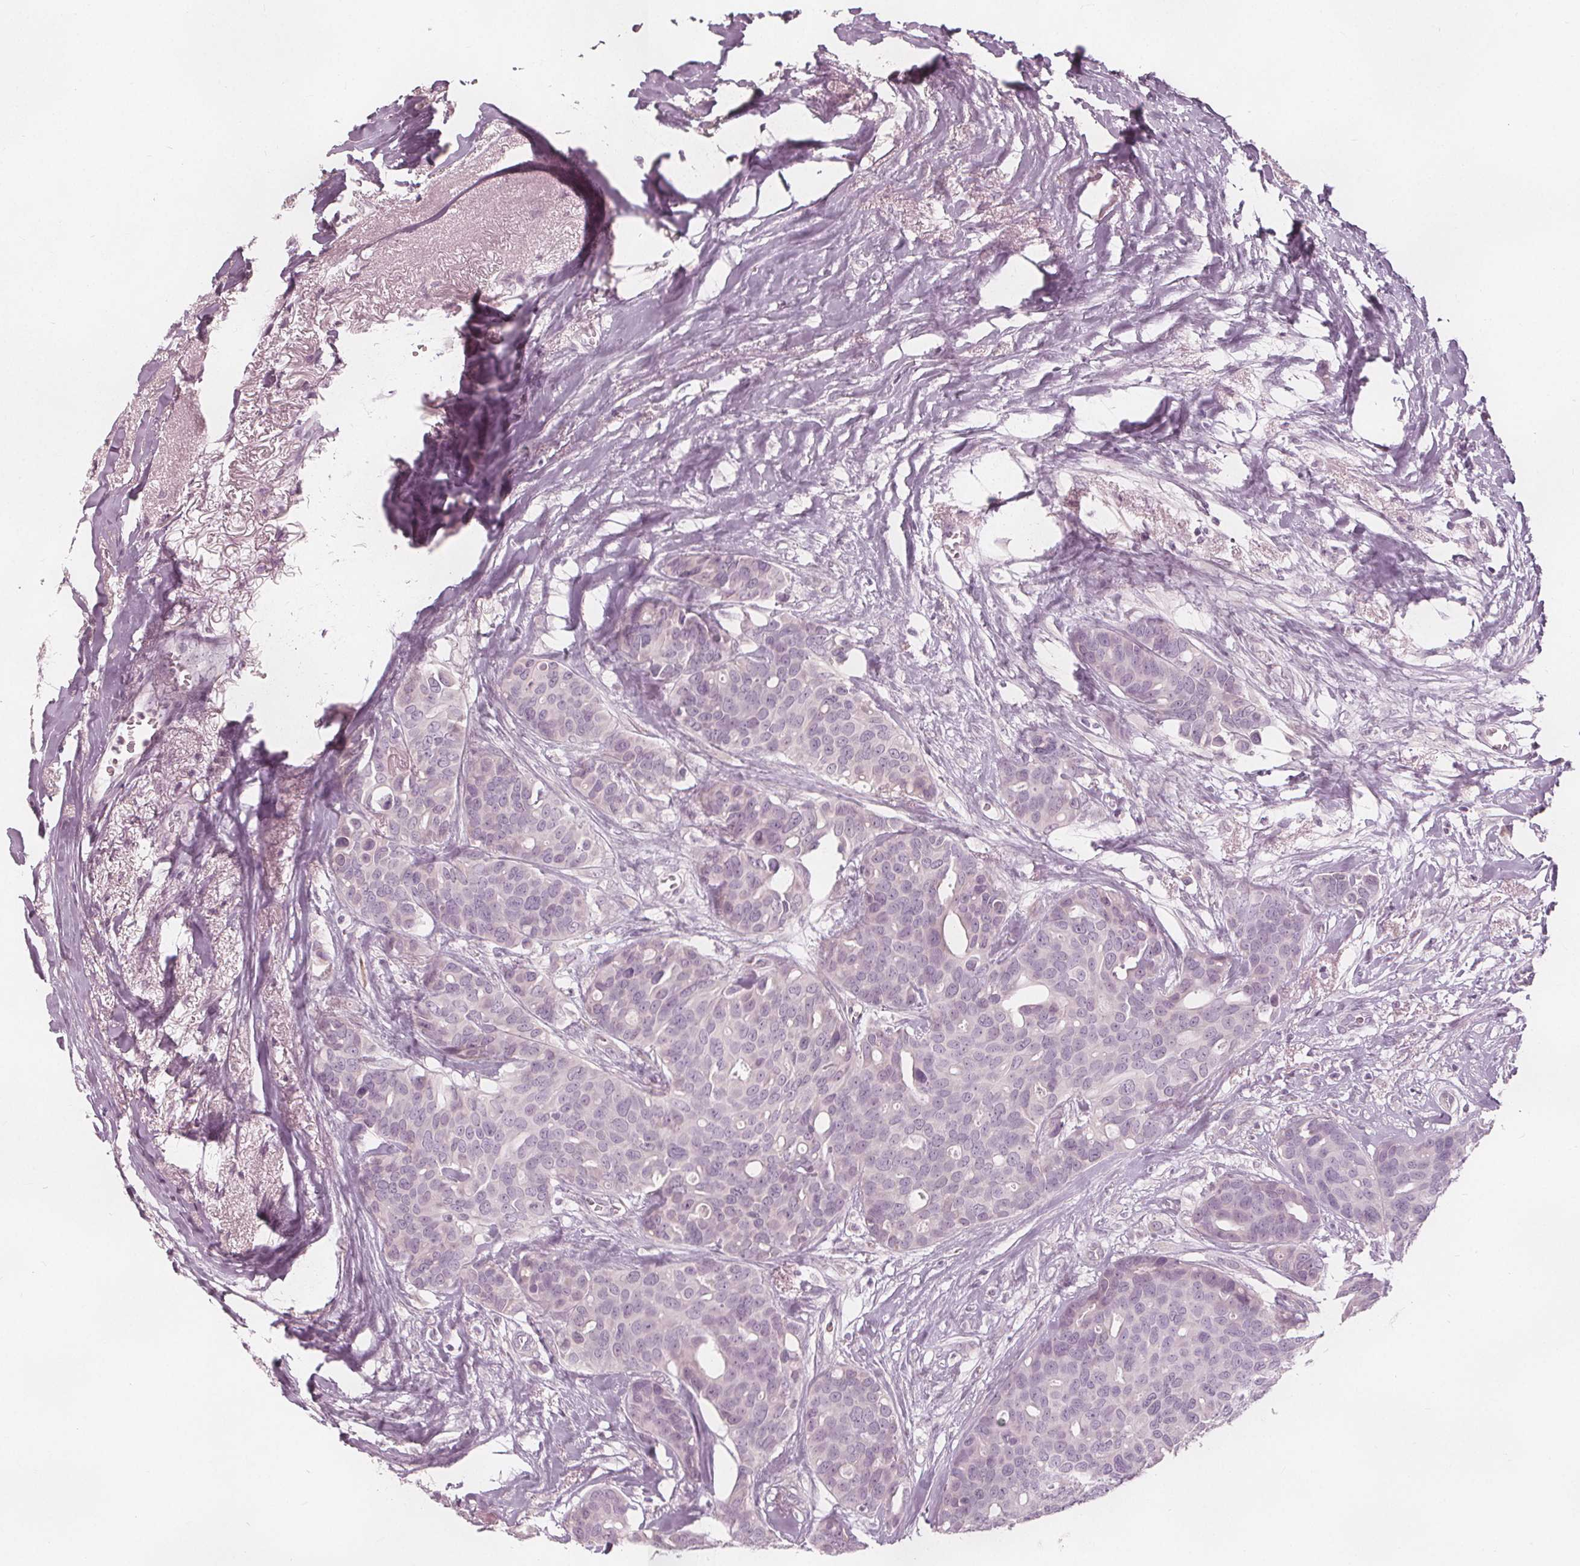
{"staining": {"intensity": "negative", "quantity": "none", "location": "none"}, "tissue": "breast cancer", "cell_type": "Tumor cells", "image_type": "cancer", "snomed": [{"axis": "morphology", "description": "Duct carcinoma"}, {"axis": "topography", "description": "Breast"}], "caption": "Breast cancer was stained to show a protein in brown. There is no significant expression in tumor cells.", "gene": "BRSK1", "patient": {"sex": "female", "age": 54}}